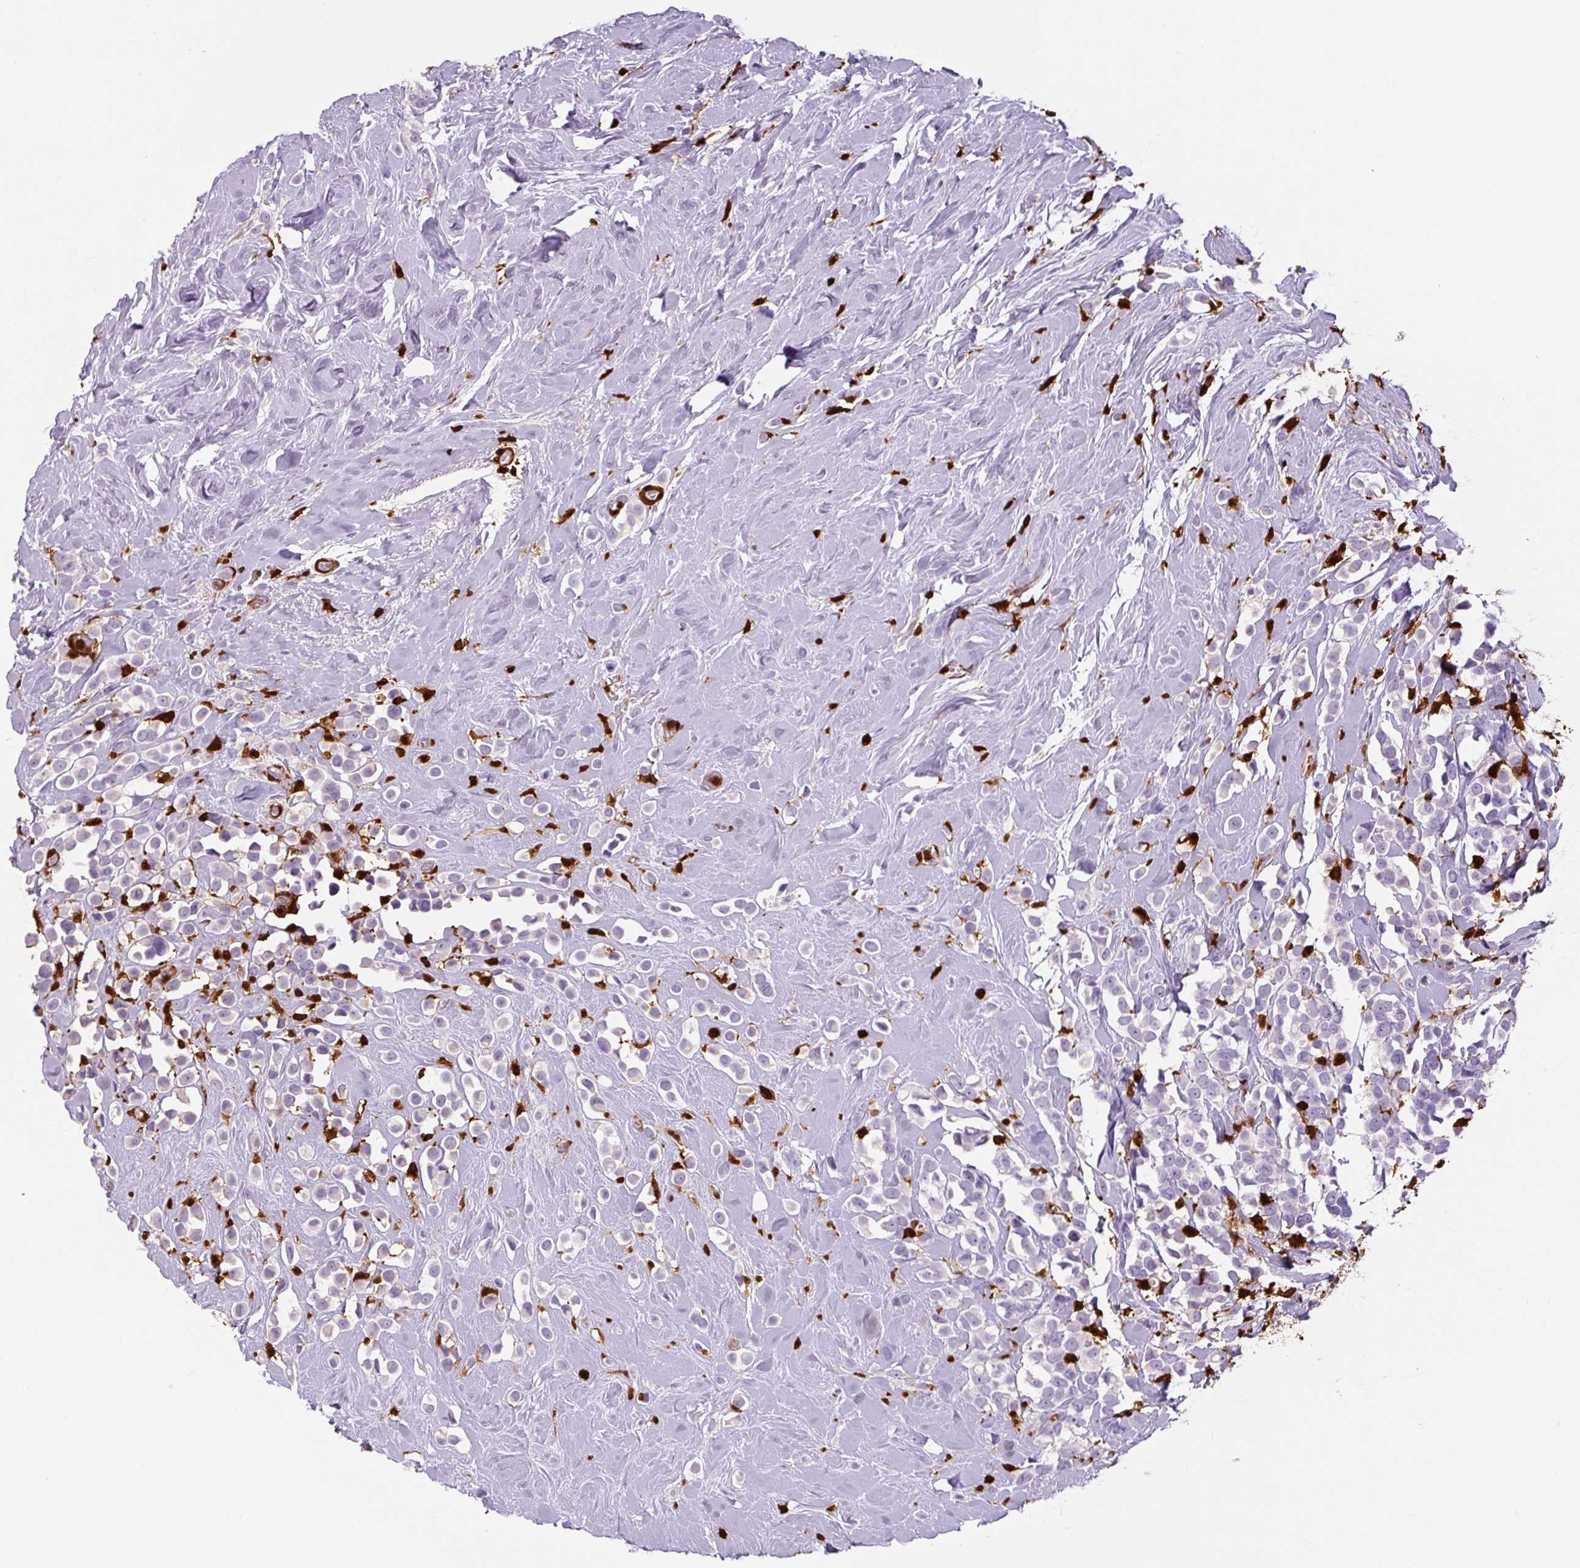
{"staining": {"intensity": "negative", "quantity": "none", "location": "none"}, "tissue": "breast cancer", "cell_type": "Tumor cells", "image_type": "cancer", "snomed": [{"axis": "morphology", "description": "Duct carcinoma"}, {"axis": "topography", "description": "Breast"}], "caption": "Human breast cancer (intraductal carcinoma) stained for a protein using immunohistochemistry shows no staining in tumor cells.", "gene": "S100A4", "patient": {"sex": "female", "age": 80}}